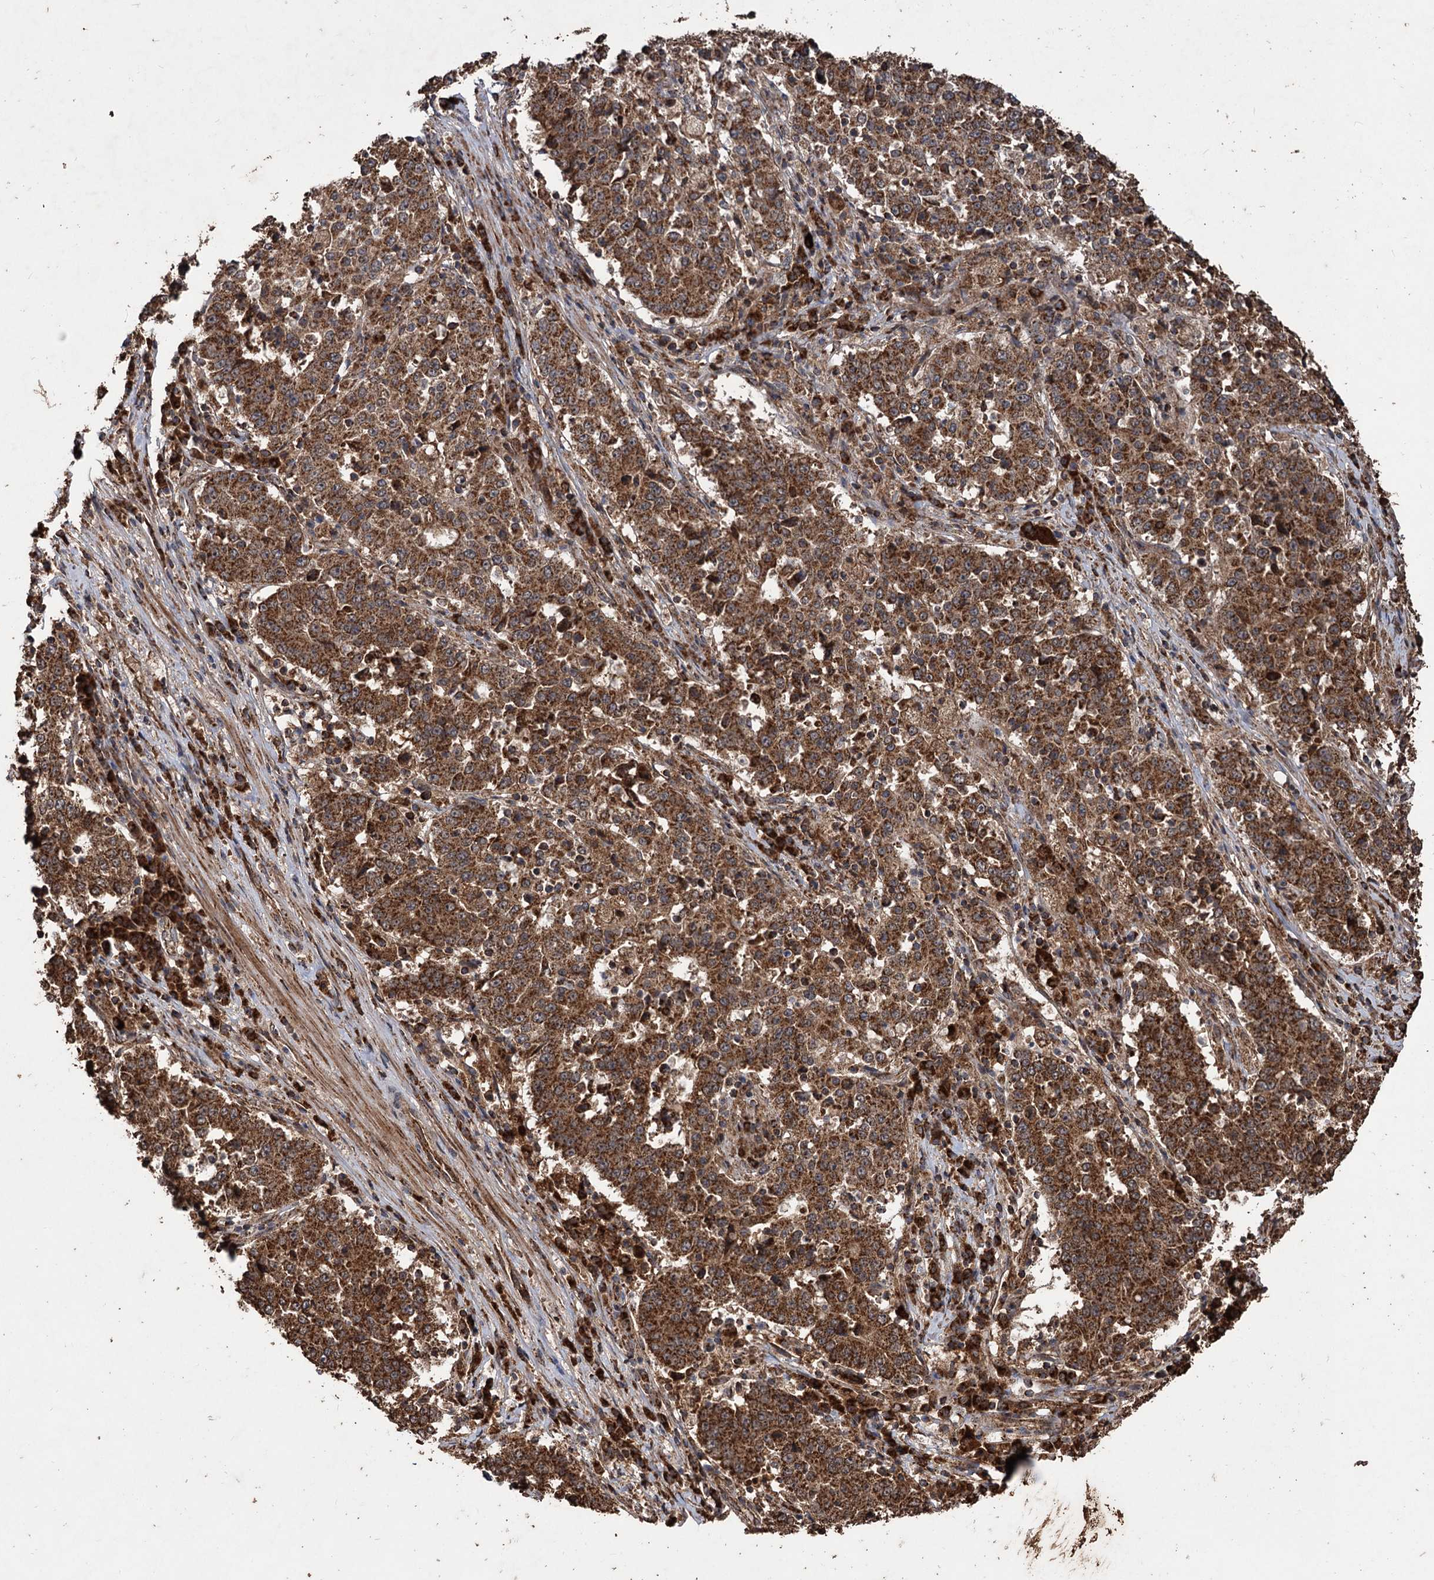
{"staining": {"intensity": "moderate", "quantity": ">75%", "location": "cytoplasmic/membranous"}, "tissue": "stomach cancer", "cell_type": "Tumor cells", "image_type": "cancer", "snomed": [{"axis": "morphology", "description": "Adenocarcinoma, NOS"}, {"axis": "topography", "description": "Stomach"}], "caption": "An image showing moderate cytoplasmic/membranous expression in approximately >75% of tumor cells in adenocarcinoma (stomach), as visualized by brown immunohistochemical staining.", "gene": "IPO4", "patient": {"sex": "male", "age": 59}}